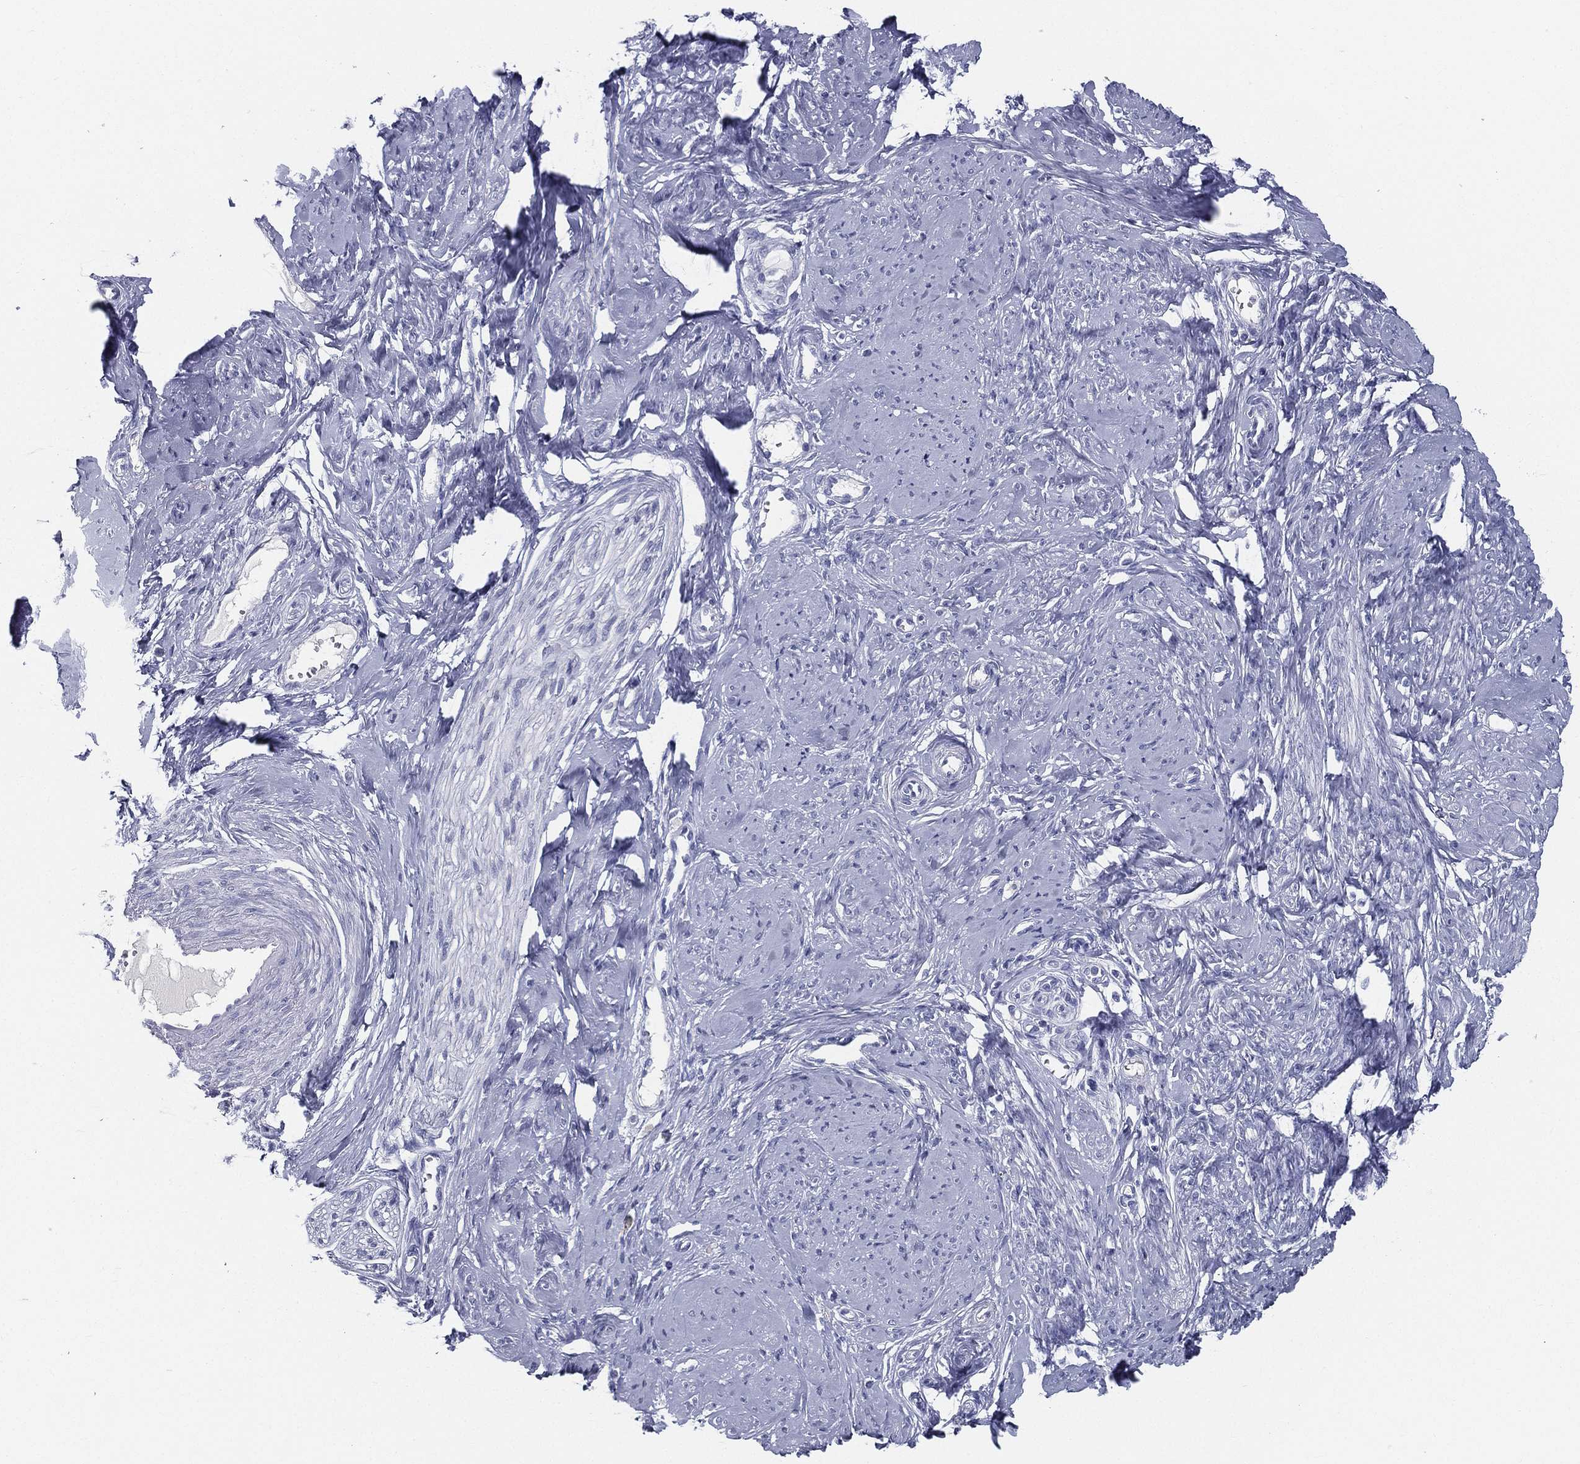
{"staining": {"intensity": "negative", "quantity": "none", "location": "none"}, "tissue": "smooth muscle", "cell_type": "Smooth muscle cells", "image_type": "normal", "snomed": [{"axis": "morphology", "description": "Normal tissue, NOS"}, {"axis": "topography", "description": "Smooth muscle"}], "caption": "Normal smooth muscle was stained to show a protein in brown. There is no significant expression in smooth muscle cells. (DAB (3,3'-diaminobenzidine) IHC, high magnification).", "gene": "STS", "patient": {"sex": "female", "age": 48}}